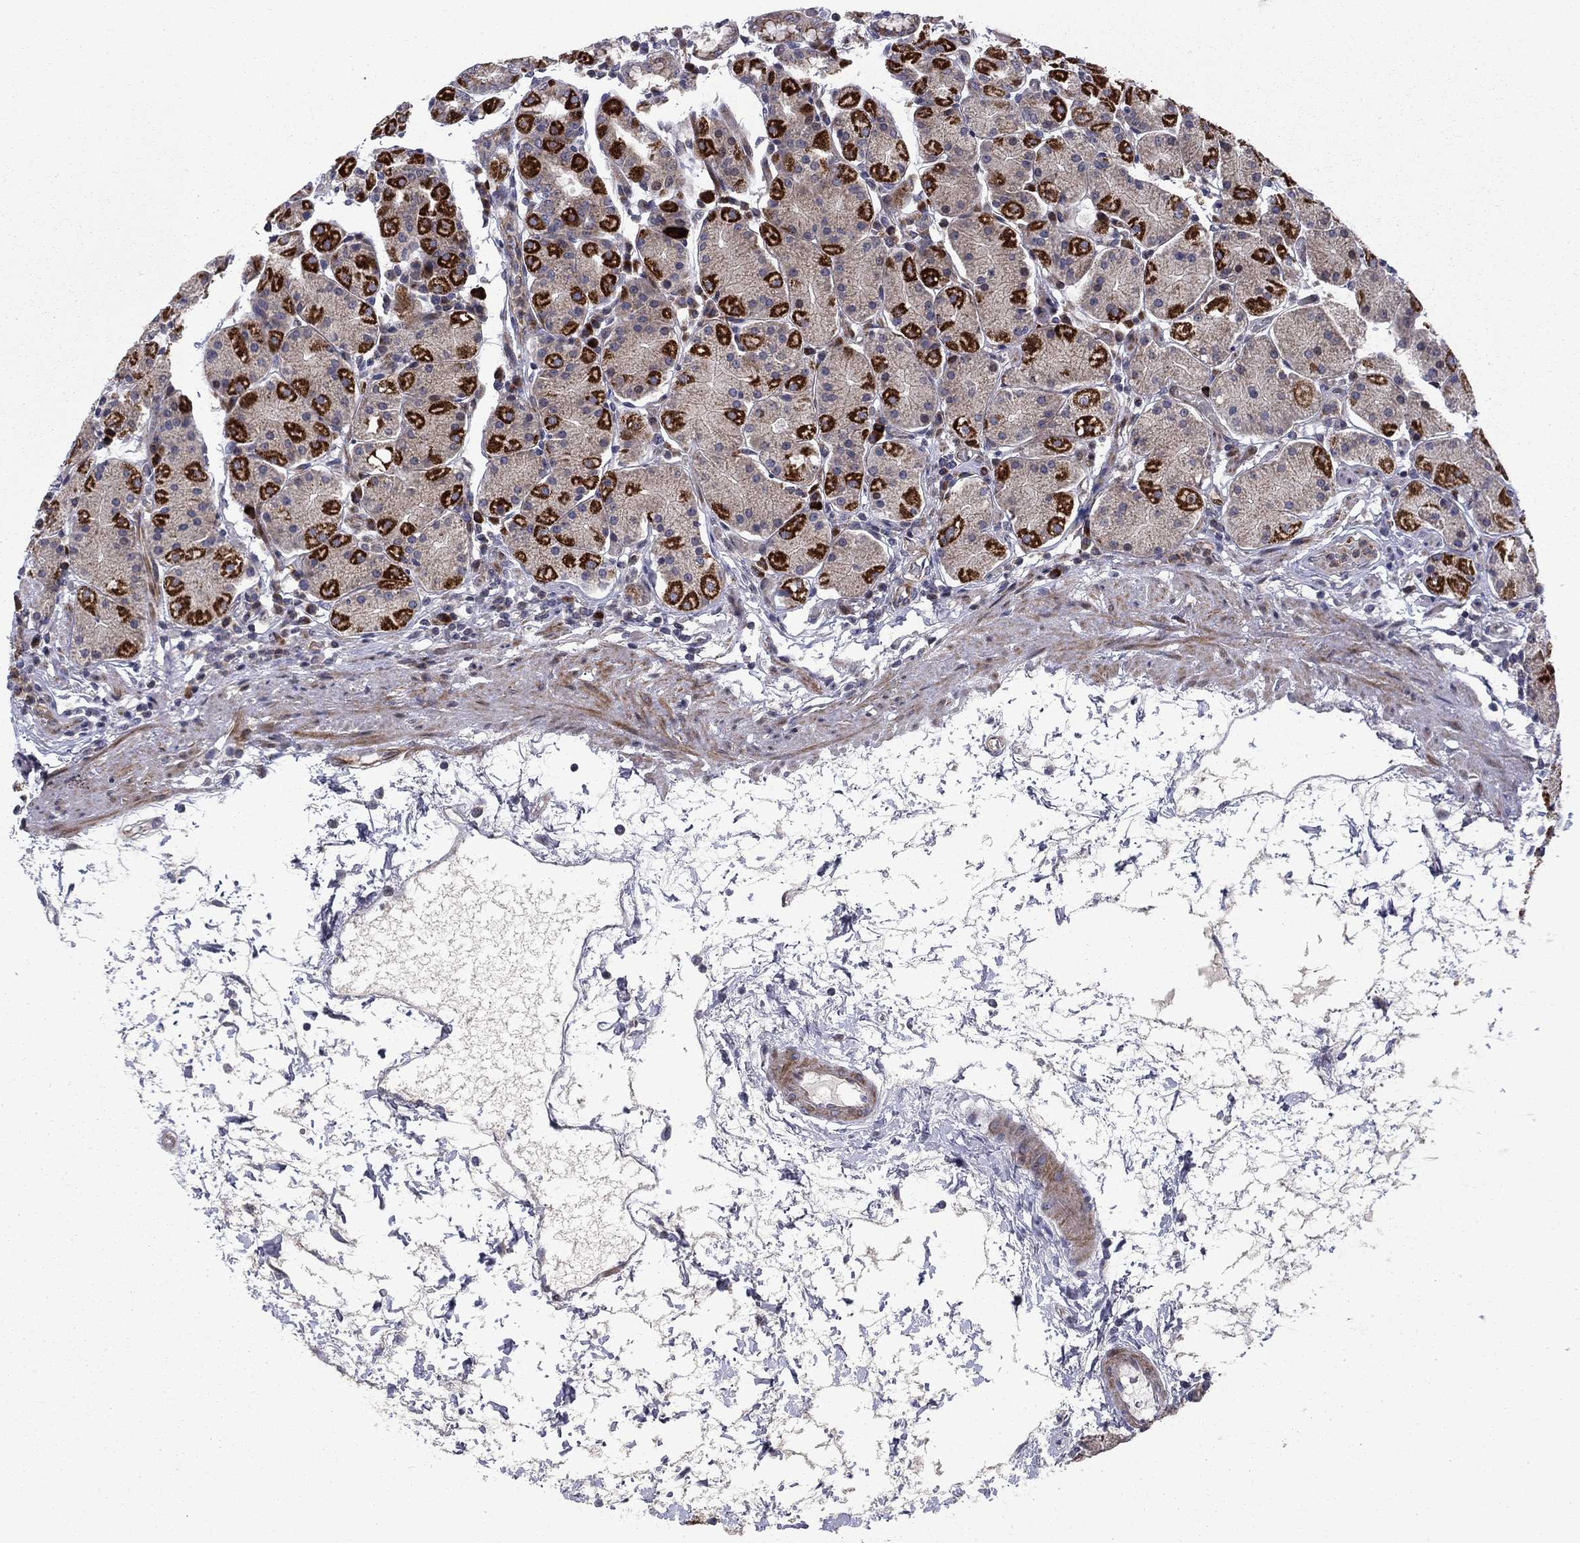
{"staining": {"intensity": "strong", "quantity": "<25%", "location": "cytoplasmic/membranous"}, "tissue": "stomach", "cell_type": "Glandular cells", "image_type": "normal", "snomed": [{"axis": "morphology", "description": "Normal tissue, NOS"}, {"axis": "topography", "description": "Stomach"}], "caption": "Brown immunohistochemical staining in normal human stomach demonstrates strong cytoplasmic/membranous positivity in about <25% of glandular cells. Nuclei are stained in blue.", "gene": "MIOS", "patient": {"sex": "male", "age": 54}}